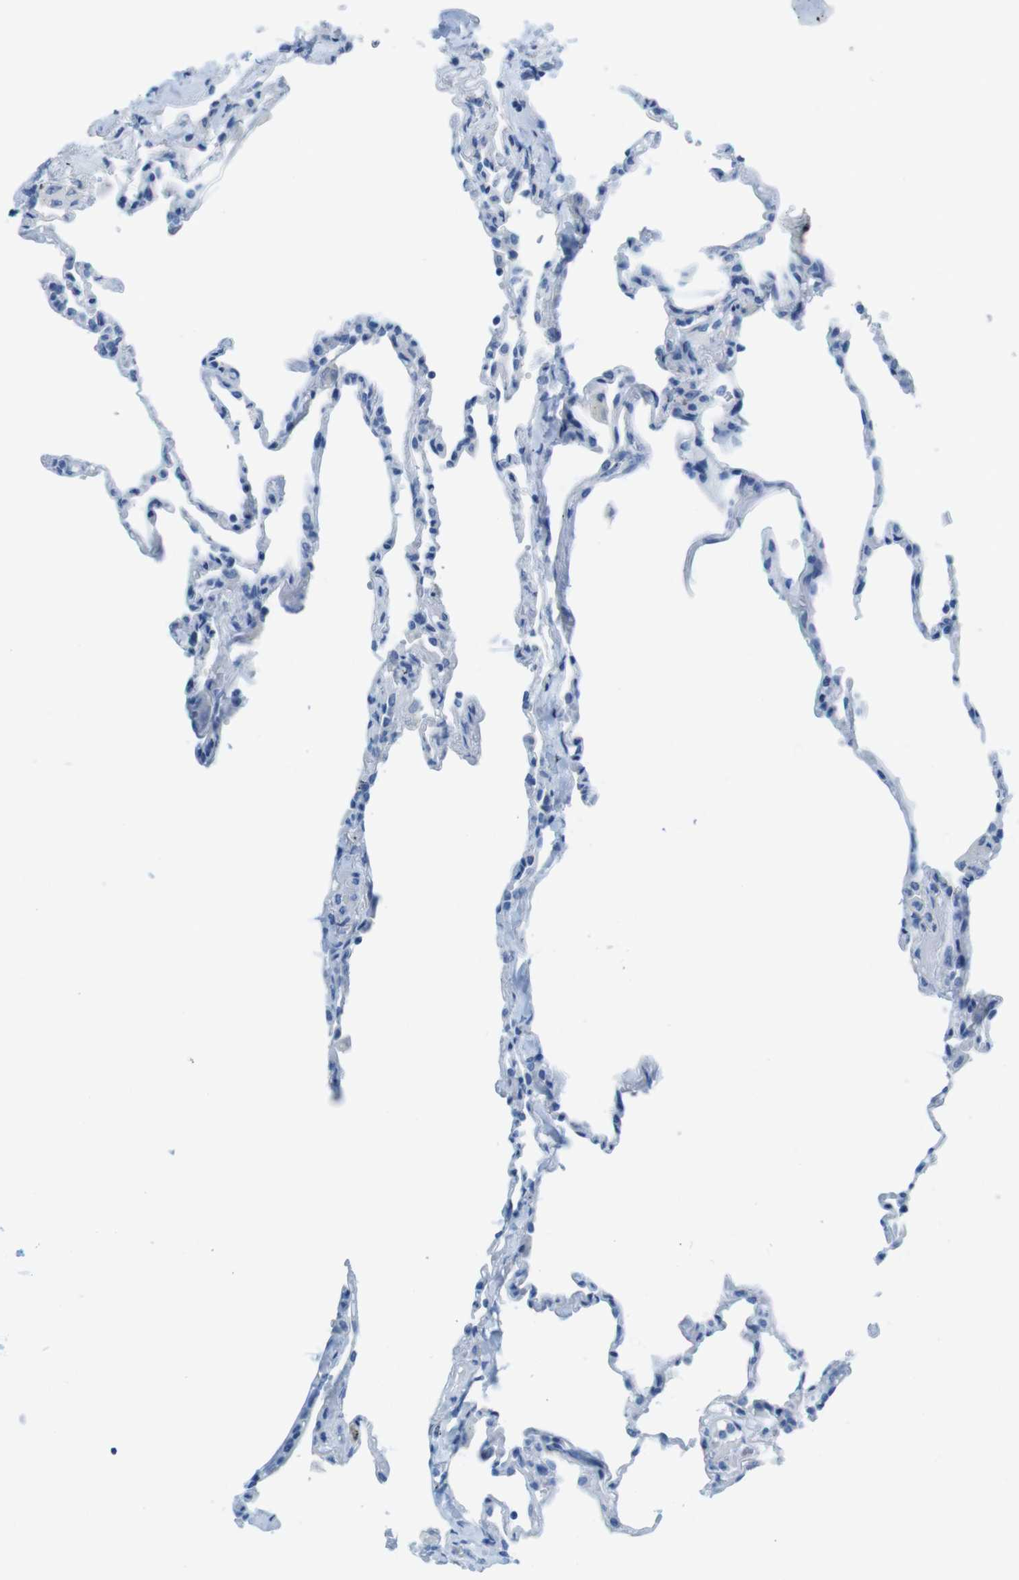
{"staining": {"intensity": "negative", "quantity": "none", "location": "none"}, "tissue": "lung", "cell_type": "Alveolar cells", "image_type": "normal", "snomed": [{"axis": "morphology", "description": "Normal tissue, NOS"}, {"axis": "topography", "description": "Lung"}], "caption": "Immunohistochemistry (IHC) image of unremarkable lung stained for a protein (brown), which shows no expression in alveolar cells.", "gene": "GAP43", "patient": {"sex": "male", "age": 59}}